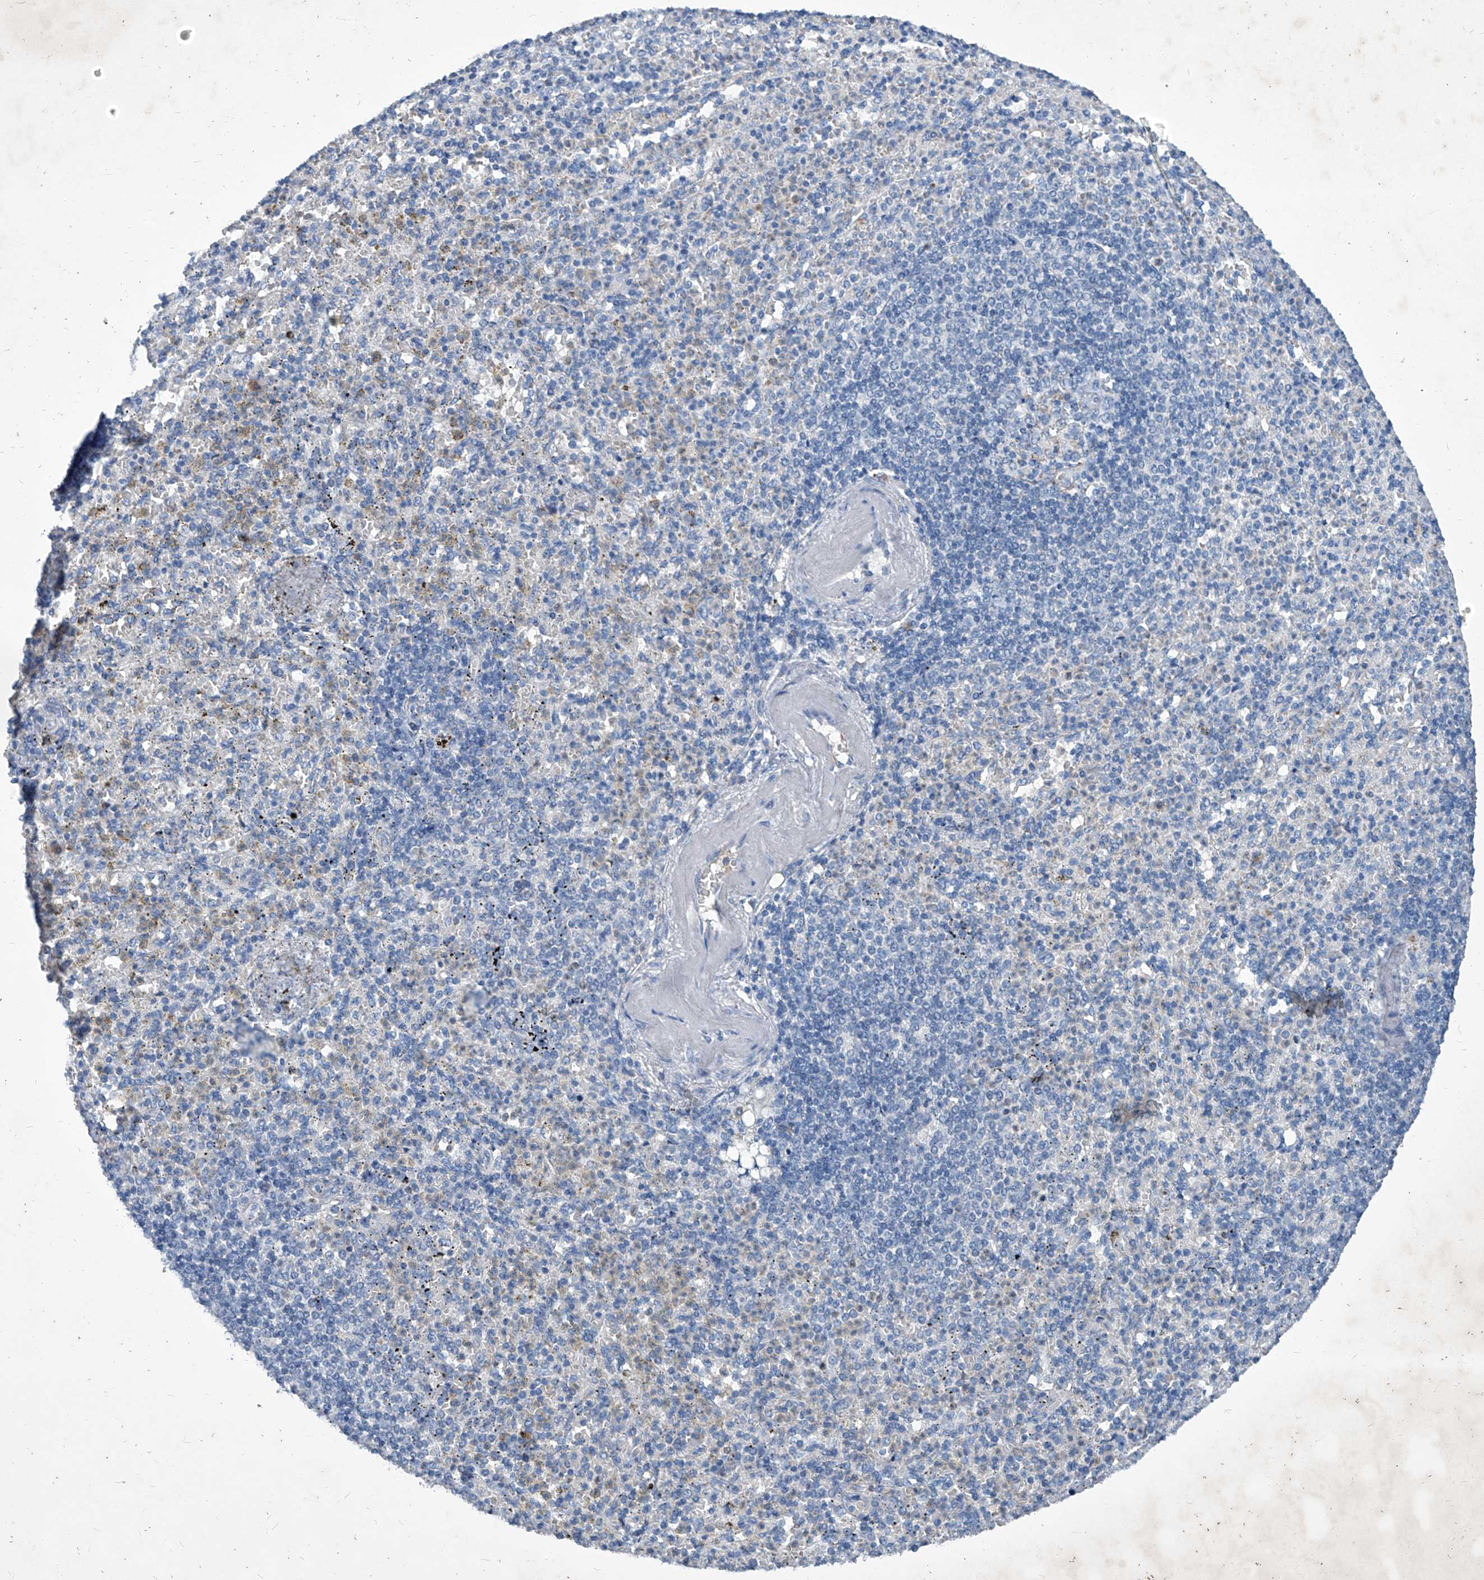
{"staining": {"intensity": "negative", "quantity": "none", "location": "none"}, "tissue": "spleen", "cell_type": "Cells in red pulp", "image_type": "normal", "snomed": [{"axis": "morphology", "description": "Normal tissue, NOS"}, {"axis": "topography", "description": "Spleen"}], "caption": "A histopathology image of spleen stained for a protein shows no brown staining in cells in red pulp. (DAB (3,3'-diaminobenzidine) immunohistochemistry visualized using brightfield microscopy, high magnification).", "gene": "MTARC1", "patient": {"sex": "female", "age": 74}}